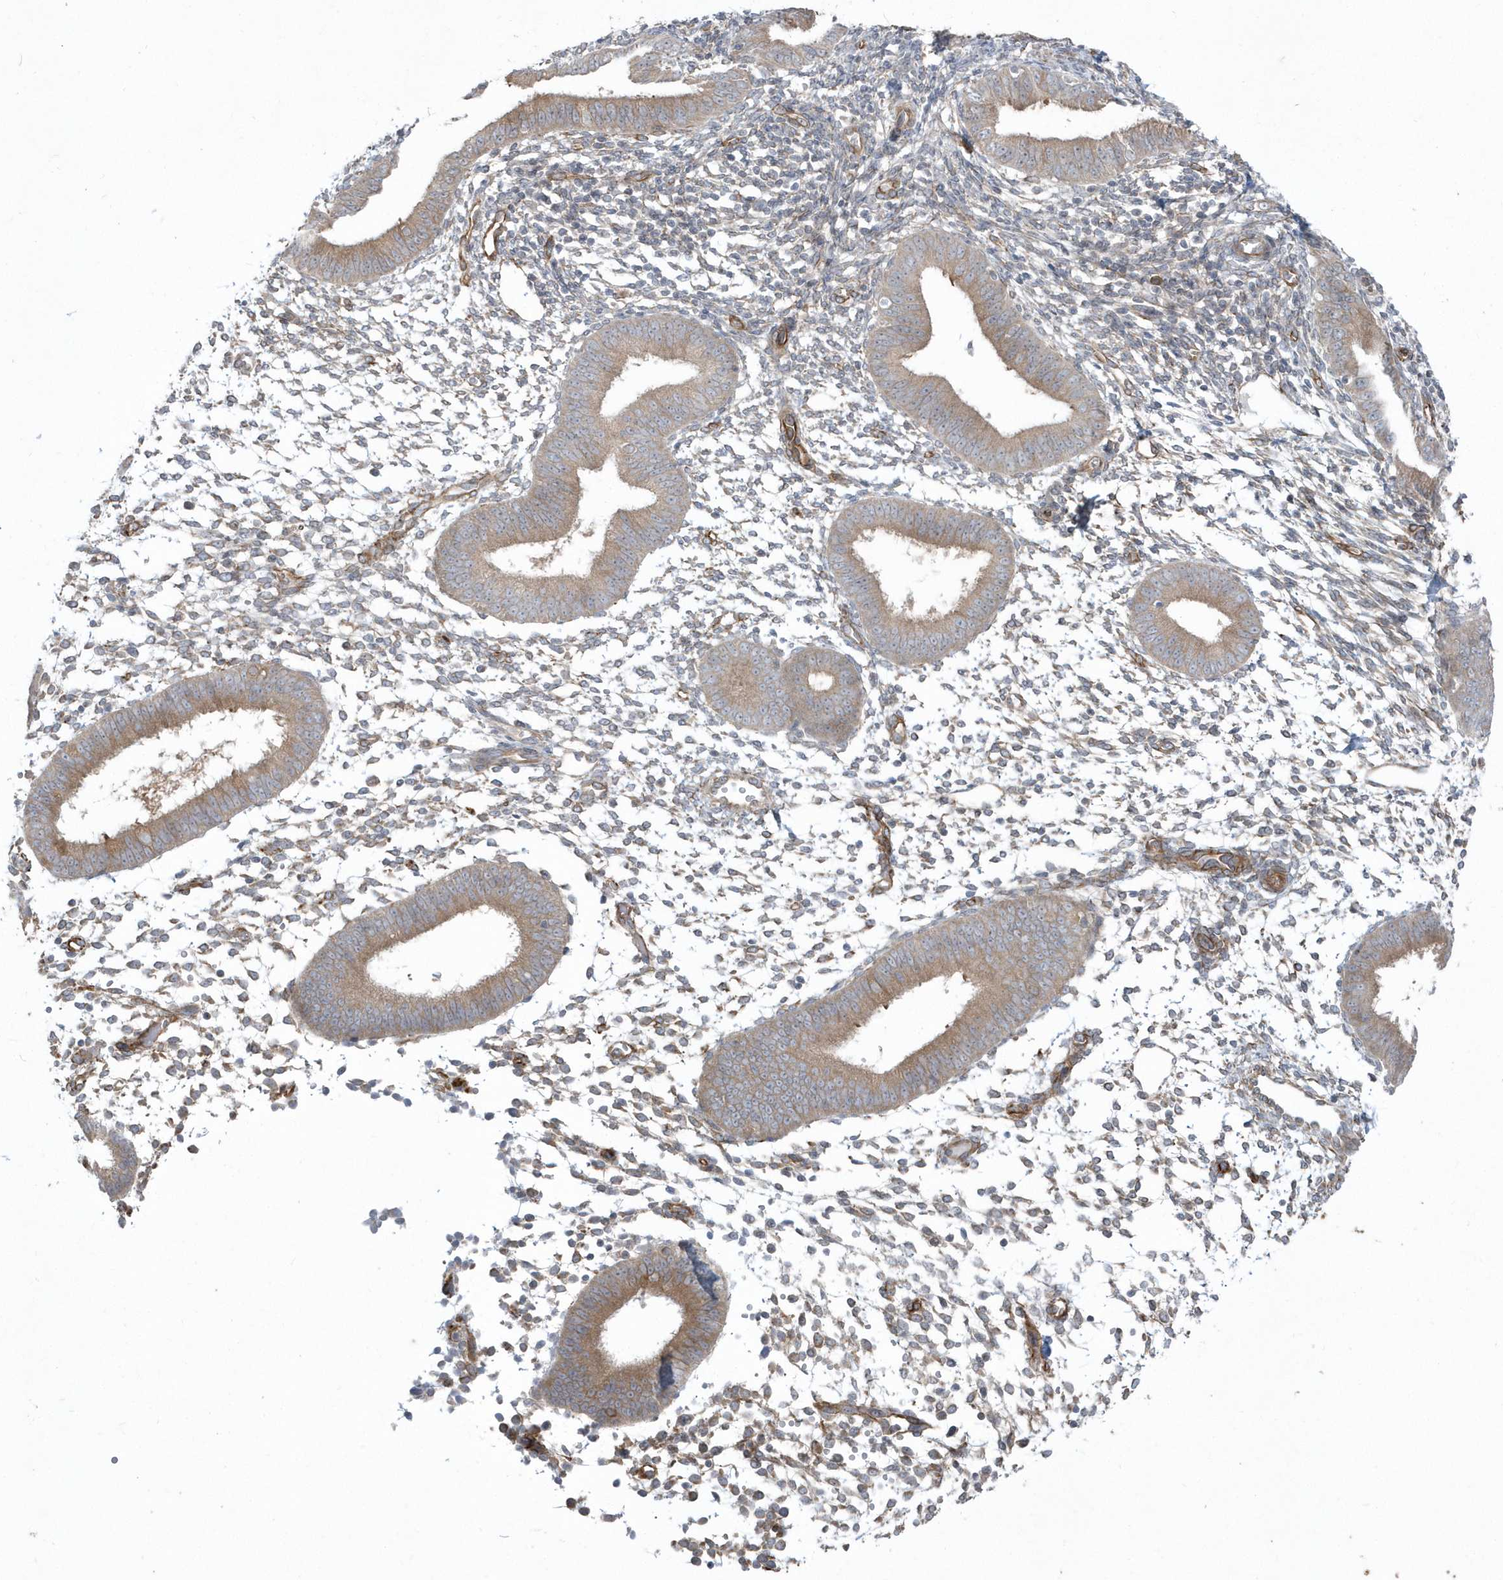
{"staining": {"intensity": "moderate", "quantity": "<25%", "location": "cytoplasmic/membranous"}, "tissue": "endometrium", "cell_type": "Cells in endometrial stroma", "image_type": "normal", "snomed": [{"axis": "morphology", "description": "Normal tissue, NOS"}, {"axis": "topography", "description": "Uterus"}, {"axis": "topography", "description": "Endometrium"}], "caption": "The histopathology image displays immunohistochemical staining of normal endometrium. There is moderate cytoplasmic/membranous positivity is identified in about <25% of cells in endometrial stroma.", "gene": "DHX57", "patient": {"sex": "female", "age": 48}}